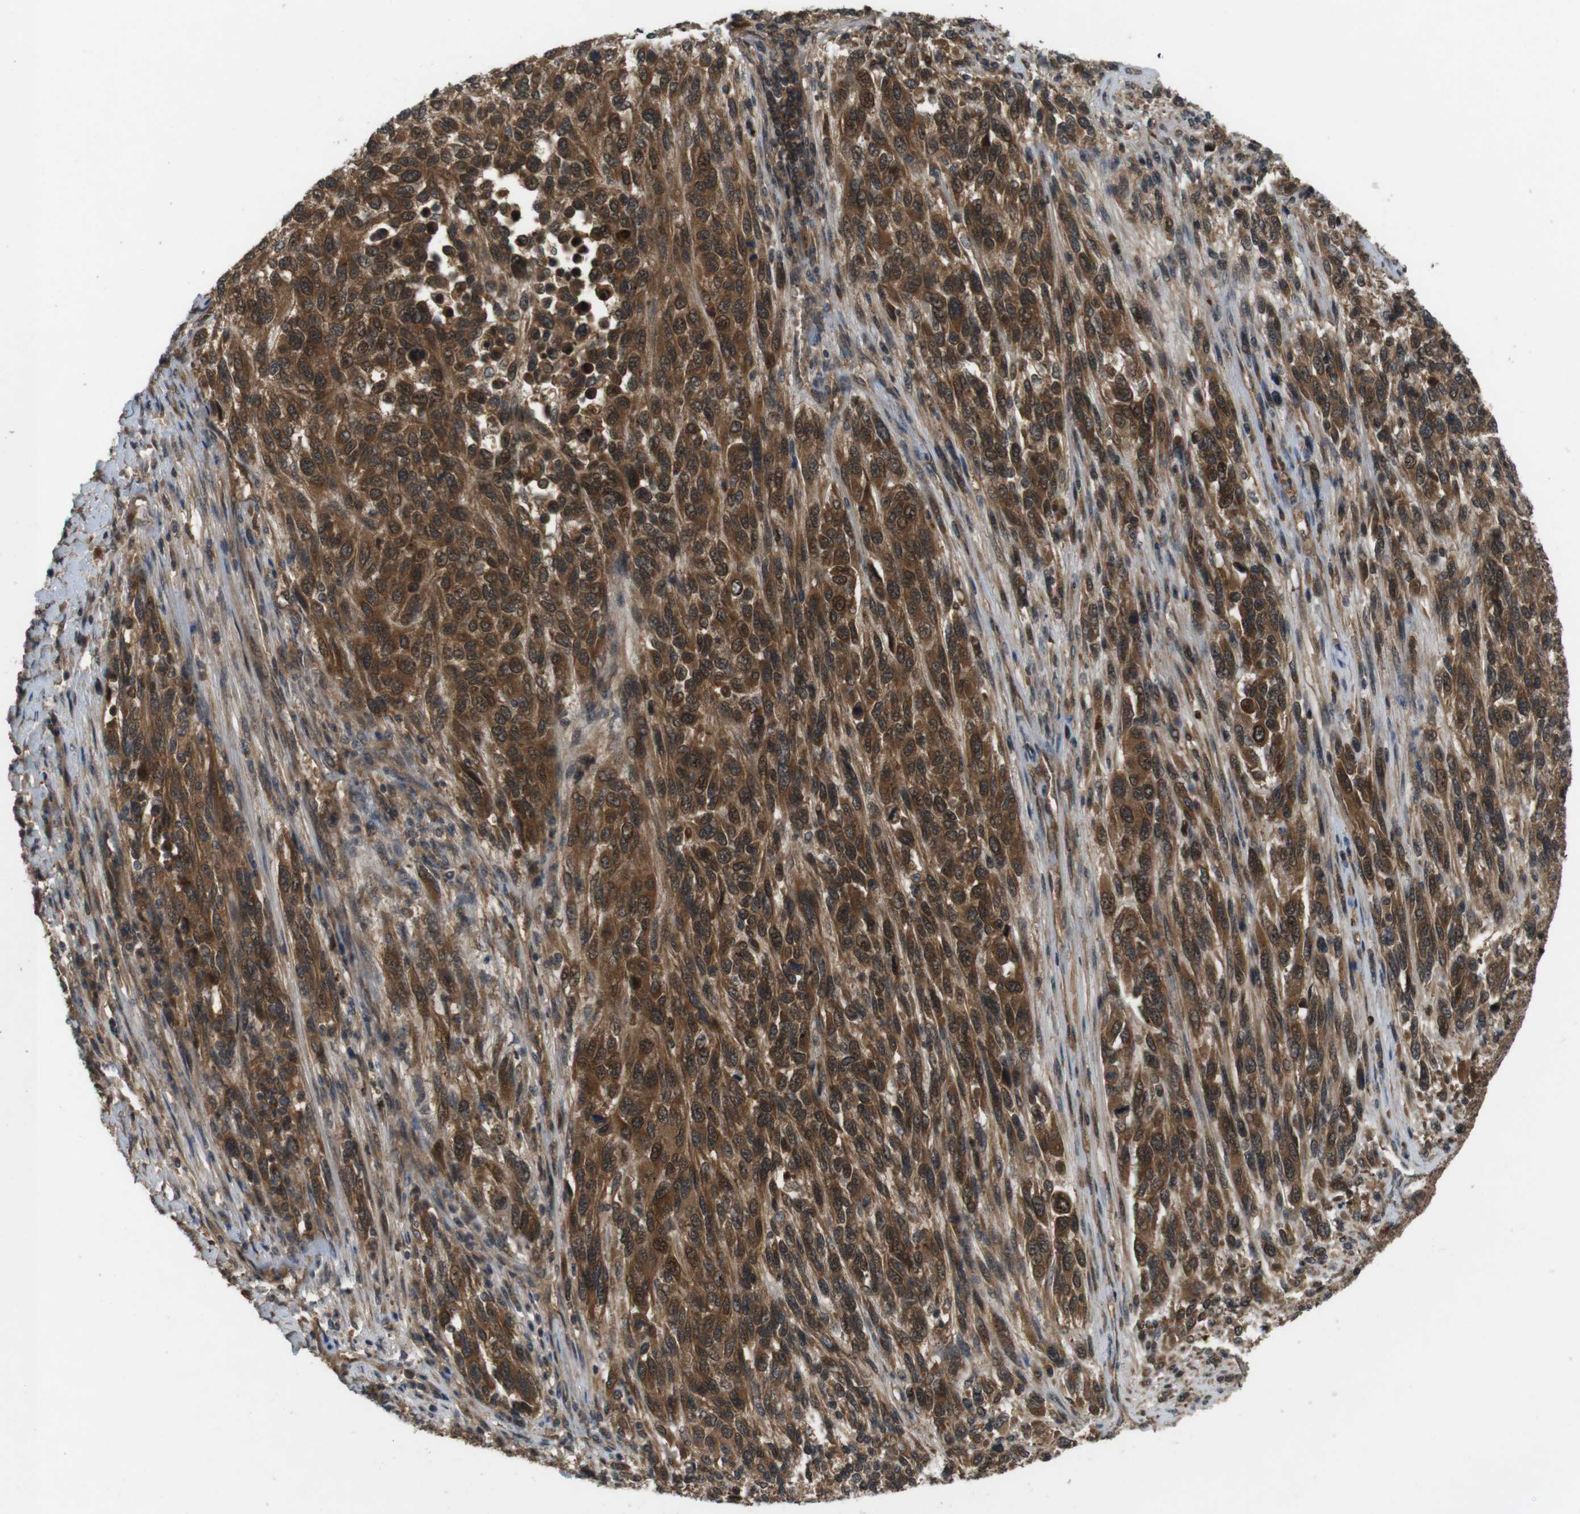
{"staining": {"intensity": "strong", "quantity": ">75%", "location": "cytoplasmic/membranous,nuclear"}, "tissue": "melanoma", "cell_type": "Tumor cells", "image_type": "cancer", "snomed": [{"axis": "morphology", "description": "Malignant melanoma, Metastatic site"}, {"axis": "topography", "description": "Lymph node"}], "caption": "Strong cytoplasmic/membranous and nuclear protein staining is present in approximately >75% of tumor cells in malignant melanoma (metastatic site).", "gene": "NFKBIE", "patient": {"sex": "male", "age": 61}}